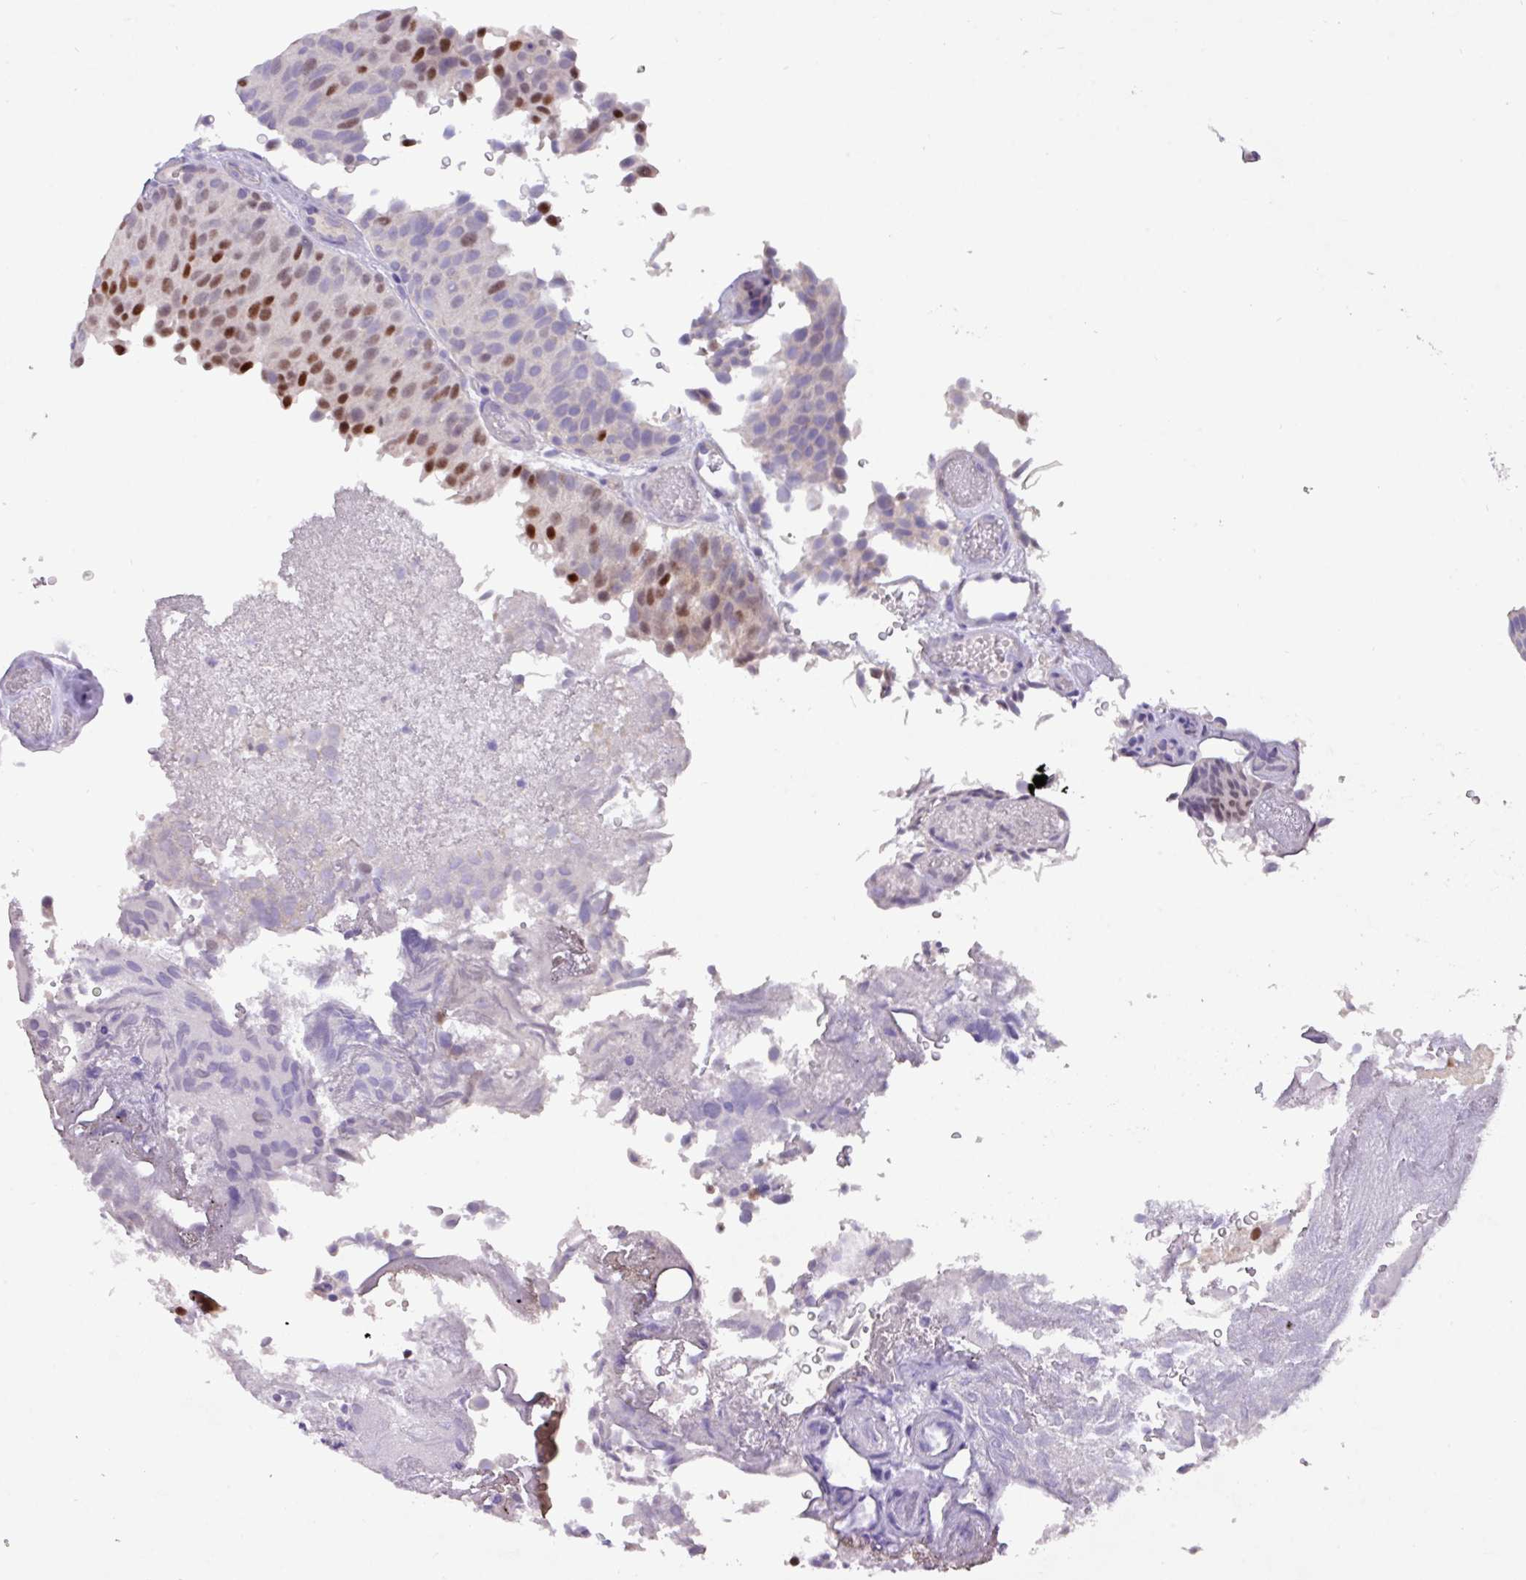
{"staining": {"intensity": "strong", "quantity": "25%-75%", "location": "nuclear"}, "tissue": "urothelial cancer", "cell_type": "Tumor cells", "image_type": "cancer", "snomed": [{"axis": "morphology", "description": "Urothelial carcinoma, Low grade"}, {"axis": "topography", "description": "Urinary bladder"}], "caption": "Immunohistochemistry photomicrograph of neoplastic tissue: urothelial cancer stained using immunohistochemistry reveals high levels of strong protein expression localized specifically in the nuclear of tumor cells, appearing as a nuclear brown color.", "gene": "PAX8", "patient": {"sex": "male", "age": 78}}